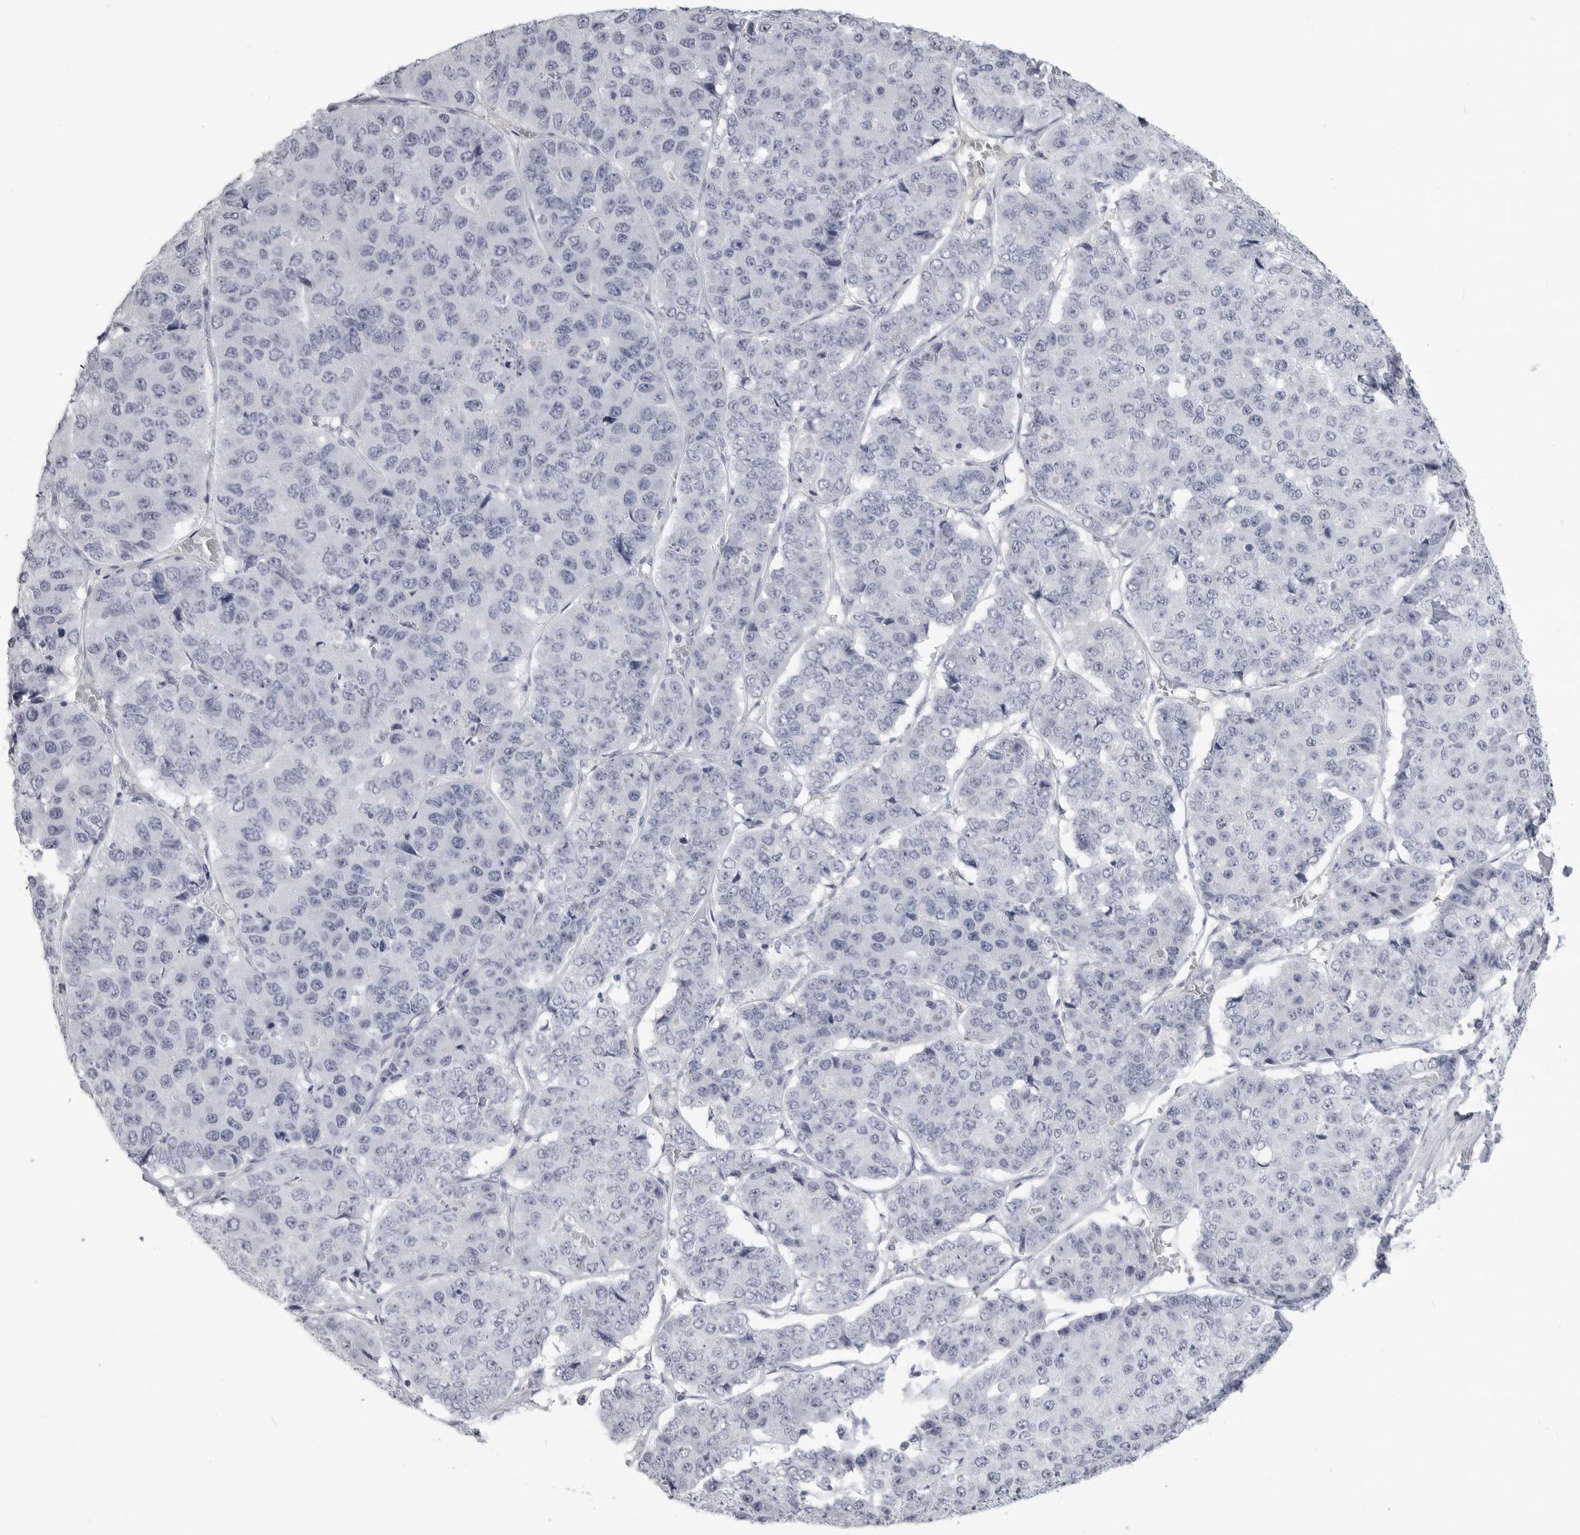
{"staining": {"intensity": "negative", "quantity": "none", "location": "none"}, "tissue": "pancreatic cancer", "cell_type": "Tumor cells", "image_type": "cancer", "snomed": [{"axis": "morphology", "description": "Adenocarcinoma, NOS"}, {"axis": "topography", "description": "Pancreas"}], "caption": "Immunohistochemistry of human pancreatic adenocarcinoma demonstrates no positivity in tumor cells.", "gene": "LY6D", "patient": {"sex": "male", "age": 50}}